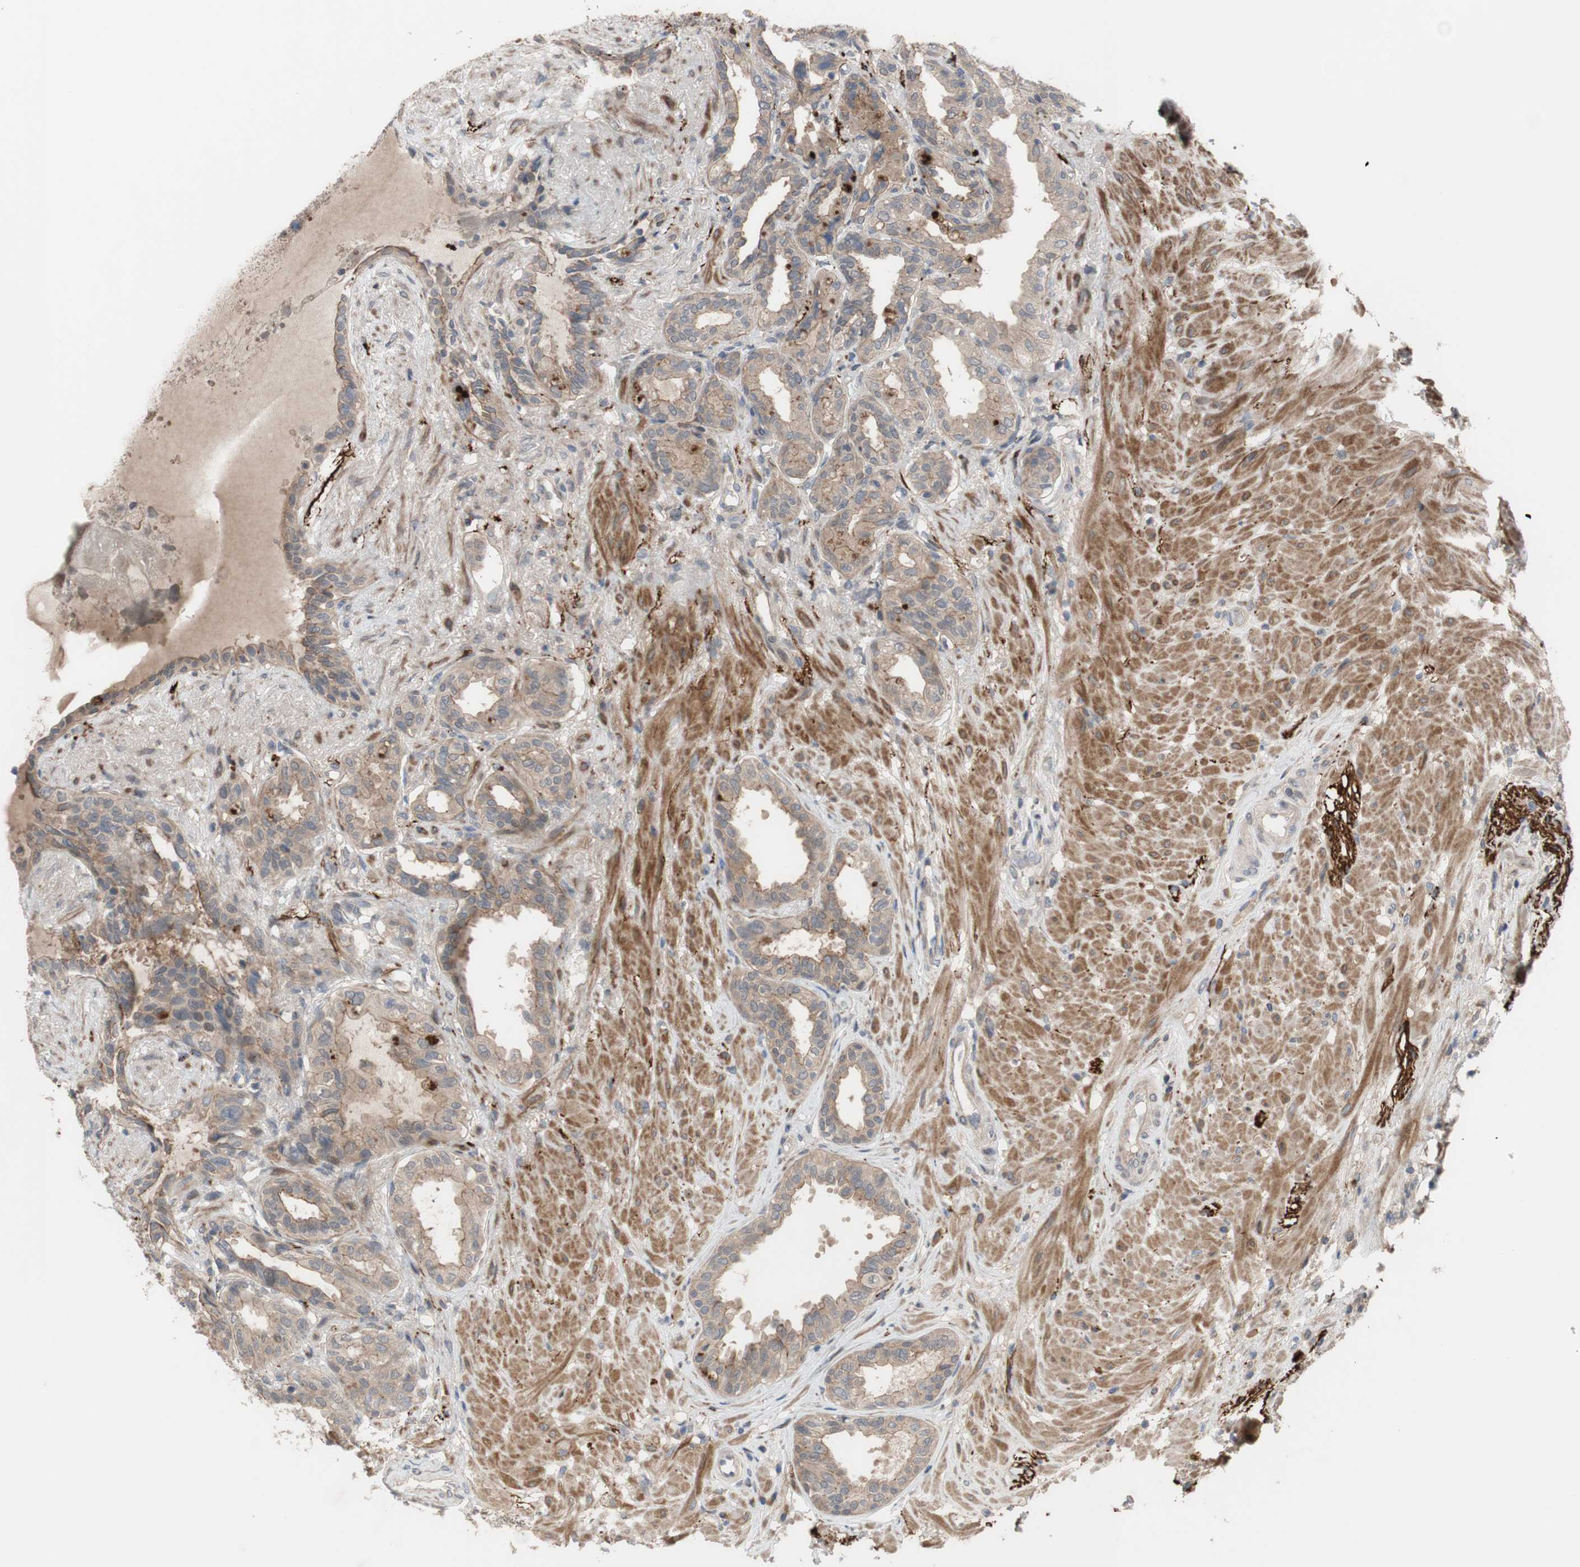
{"staining": {"intensity": "moderate", "quantity": ">75%", "location": "cytoplasmic/membranous"}, "tissue": "seminal vesicle", "cell_type": "Glandular cells", "image_type": "normal", "snomed": [{"axis": "morphology", "description": "Normal tissue, NOS"}, {"axis": "topography", "description": "Seminal veicle"}], "caption": "Immunohistochemistry (IHC) staining of unremarkable seminal vesicle, which displays medium levels of moderate cytoplasmic/membranous staining in approximately >75% of glandular cells indicating moderate cytoplasmic/membranous protein expression. The staining was performed using DAB (brown) for protein detection and nuclei were counterstained in hematoxylin (blue).", "gene": "OAZ1", "patient": {"sex": "male", "age": 61}}